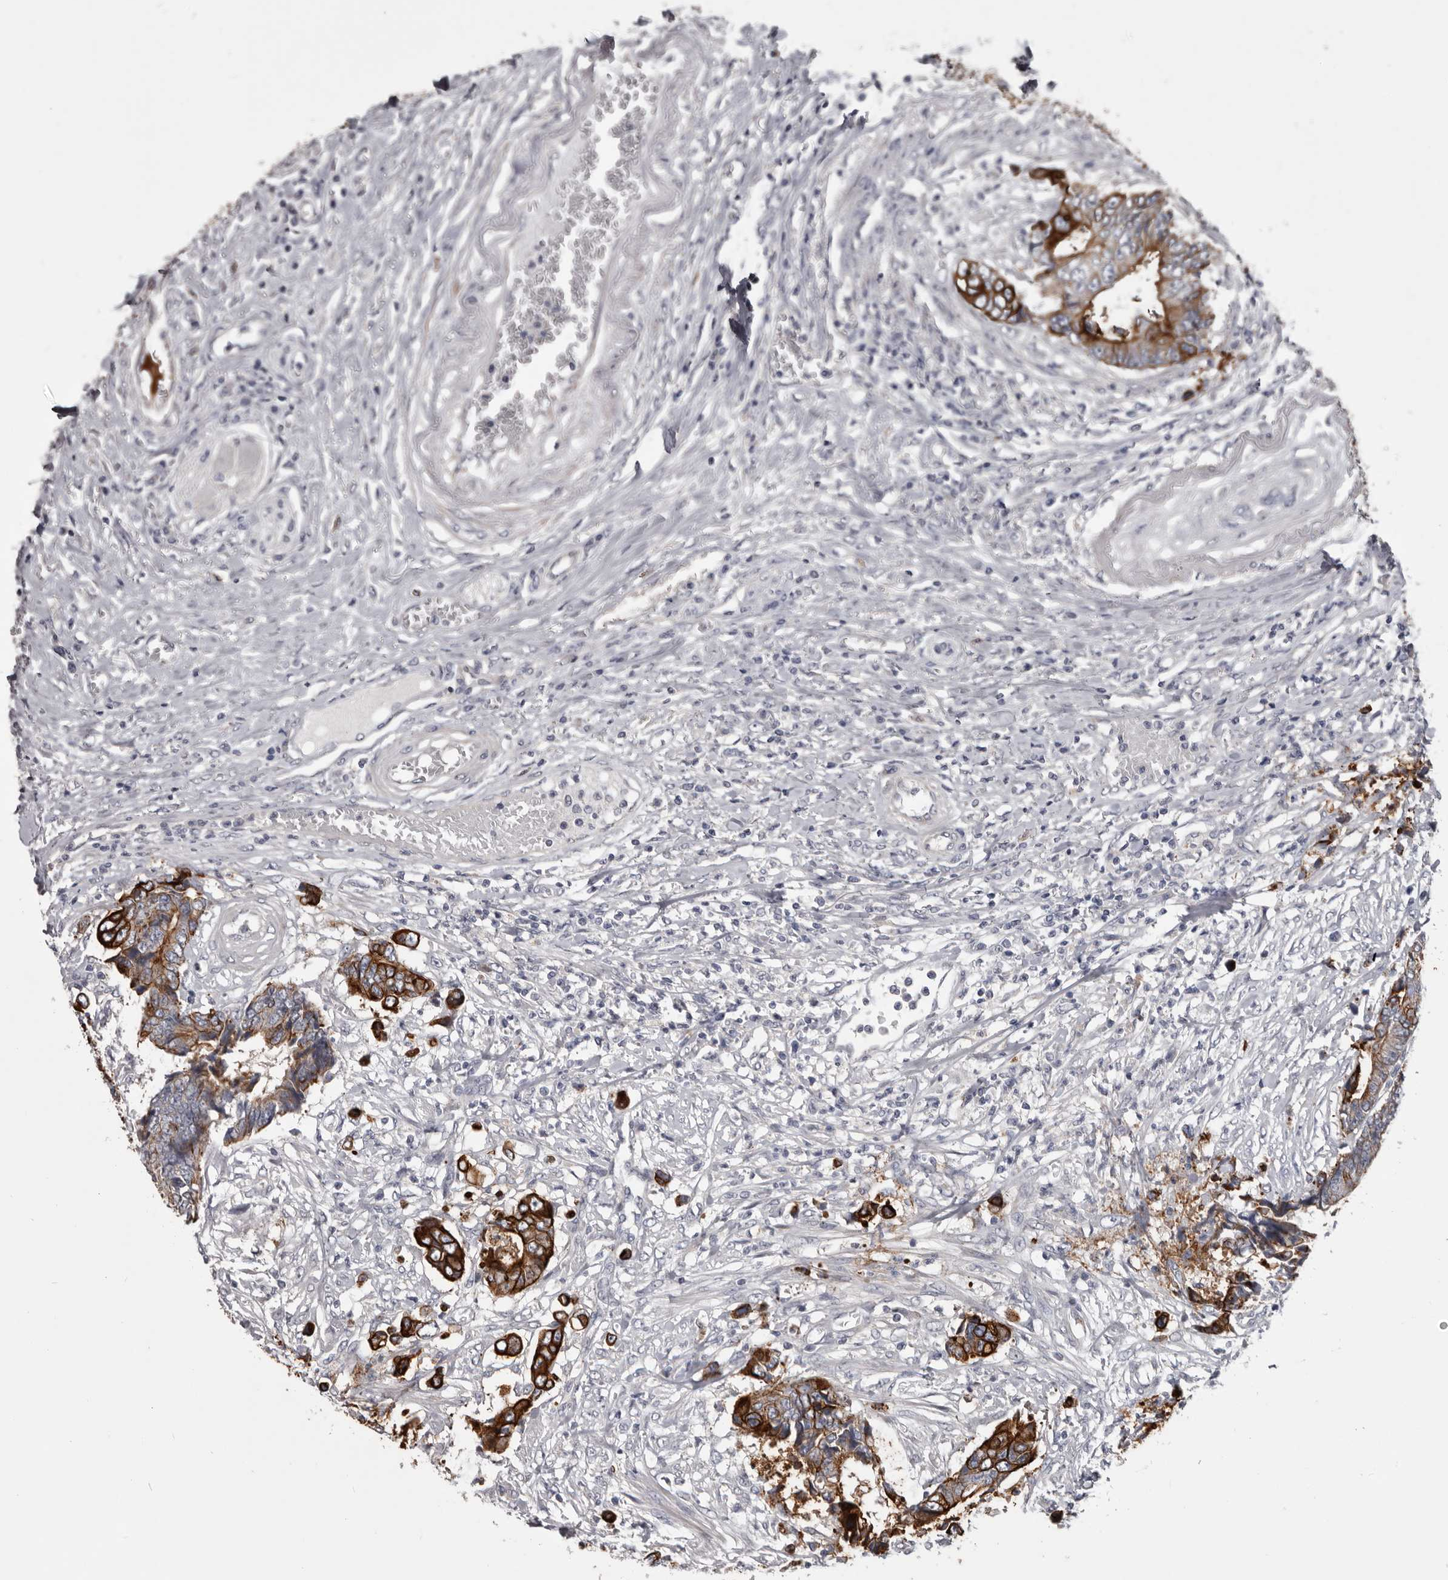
{"staining": {"intensity": "strong", "quantity": ">75%", "location": "cytoplasmic/membranous"}, "tissue": "colorectal cancer", "cell_type": "Tumor cells", "image_type": "cancer", "snomed": [{"axis": "morphology", "description": "Adenocarcinoma, NOS"}, {"axis": "topography", "description": "Rectum"}], "caption": "IHC micrograph of neoplastic tissue: human colorectal cancer (adenocarcinoma) stained using IHC exhibits high levels of strong protein expression localized specifically in the cytoplasmic/membranous of tumor cells, appearing as a cytoplasmic/membranous brown color.", "gene": "LPAR6", "patient": {"sex": "male", "age": 84}}